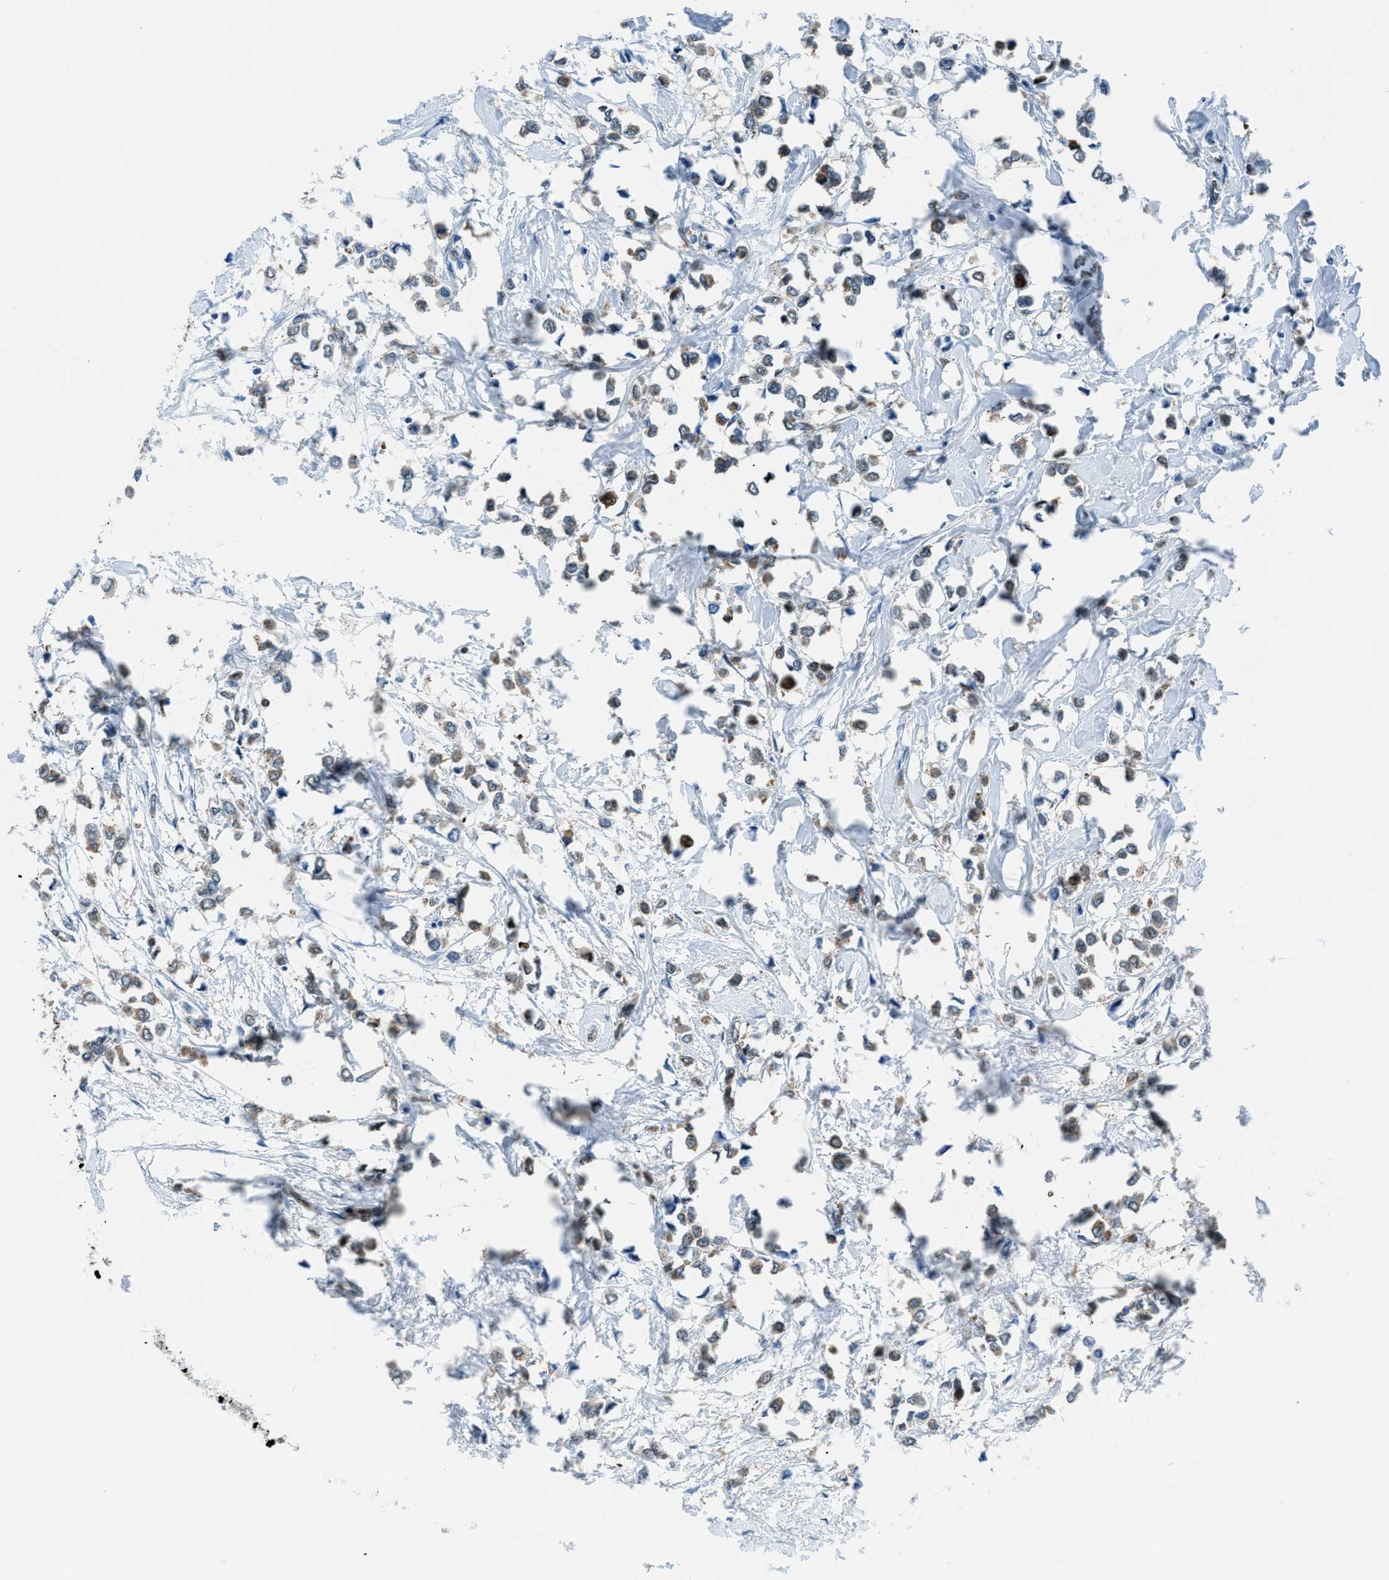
{"staining": {"intensity": "moderate", "quantity": "25%-75%", "location": "cytoplasmic/membranous,nuclear"}, "tissue": "breast cancer", "cell_type": "Tumor cells", "image_type": "cancer", "snomed": [{"axis": "morphology", "description": "Lobular carcinoma"}, {"axis": "topography", "description": "Breast"}], "caption": "Tumor cells exhibit moderate cytoplasmic/membranous and nuclear staining in approximately 25%-75% of cells in breast cancer (lobular carcinoma). (DAB IHC, brown staining for protein, blue staining for nuclei).", "gene": "YWHAE", "patient": {"sex": "female", "age": 51}}